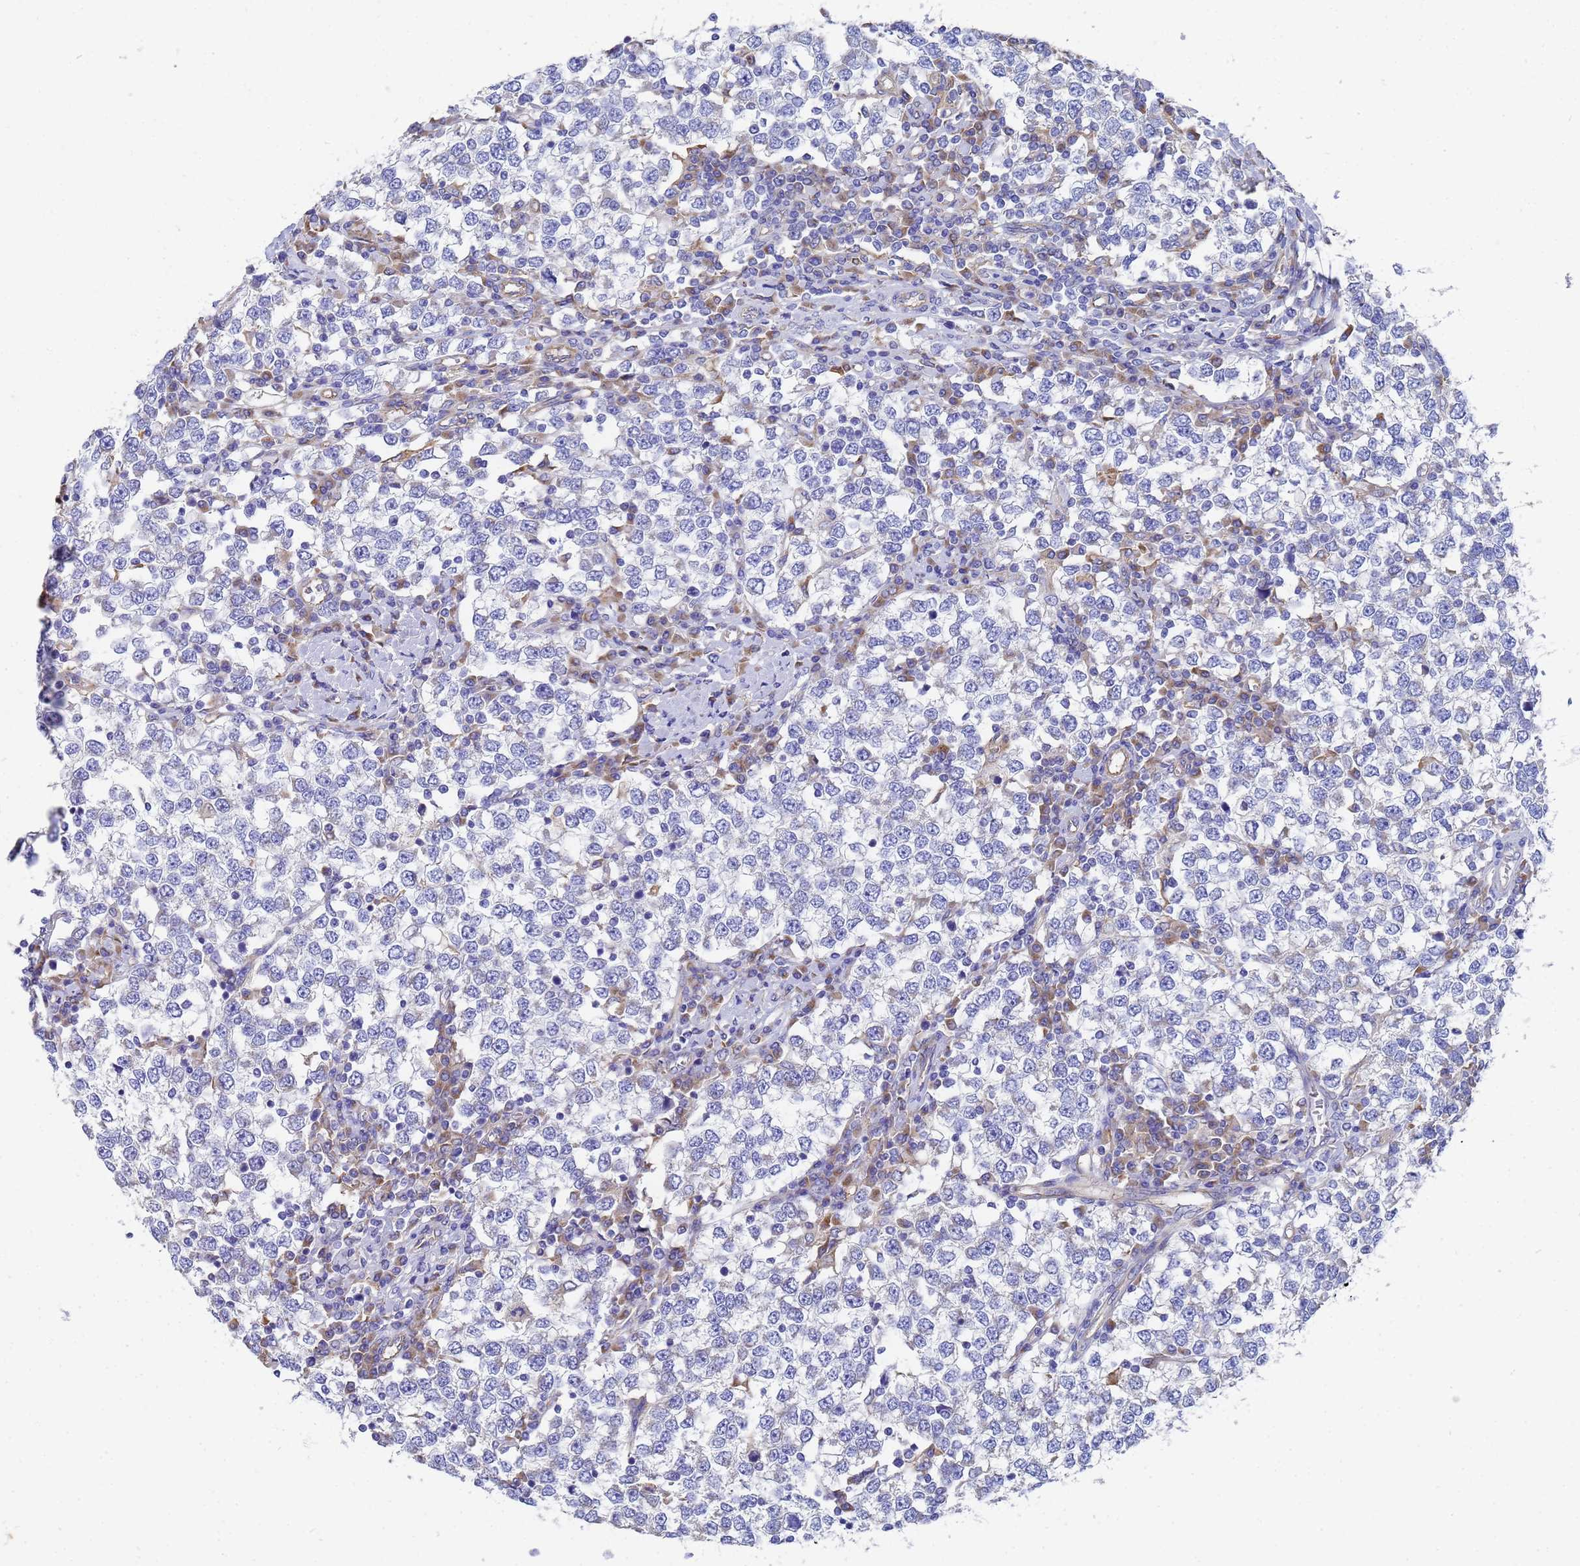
{"staining": {"intensity": "negative", "quantity": "none", "location": "none"}, "tissue": "testis cancer", "cell_type": "Tumor cells", "image_type": "cancer", "snomed": [{"axis": "morphology", "description": "Seminoma, NOS"}, {"axis": "topography", "description": "Testis"}], "caption": "Tumor cells show no significant protein staining in testis cancer (seminoma).", "gene": "TM4SF4", "patient": {"sex": "male", "age": 65}}